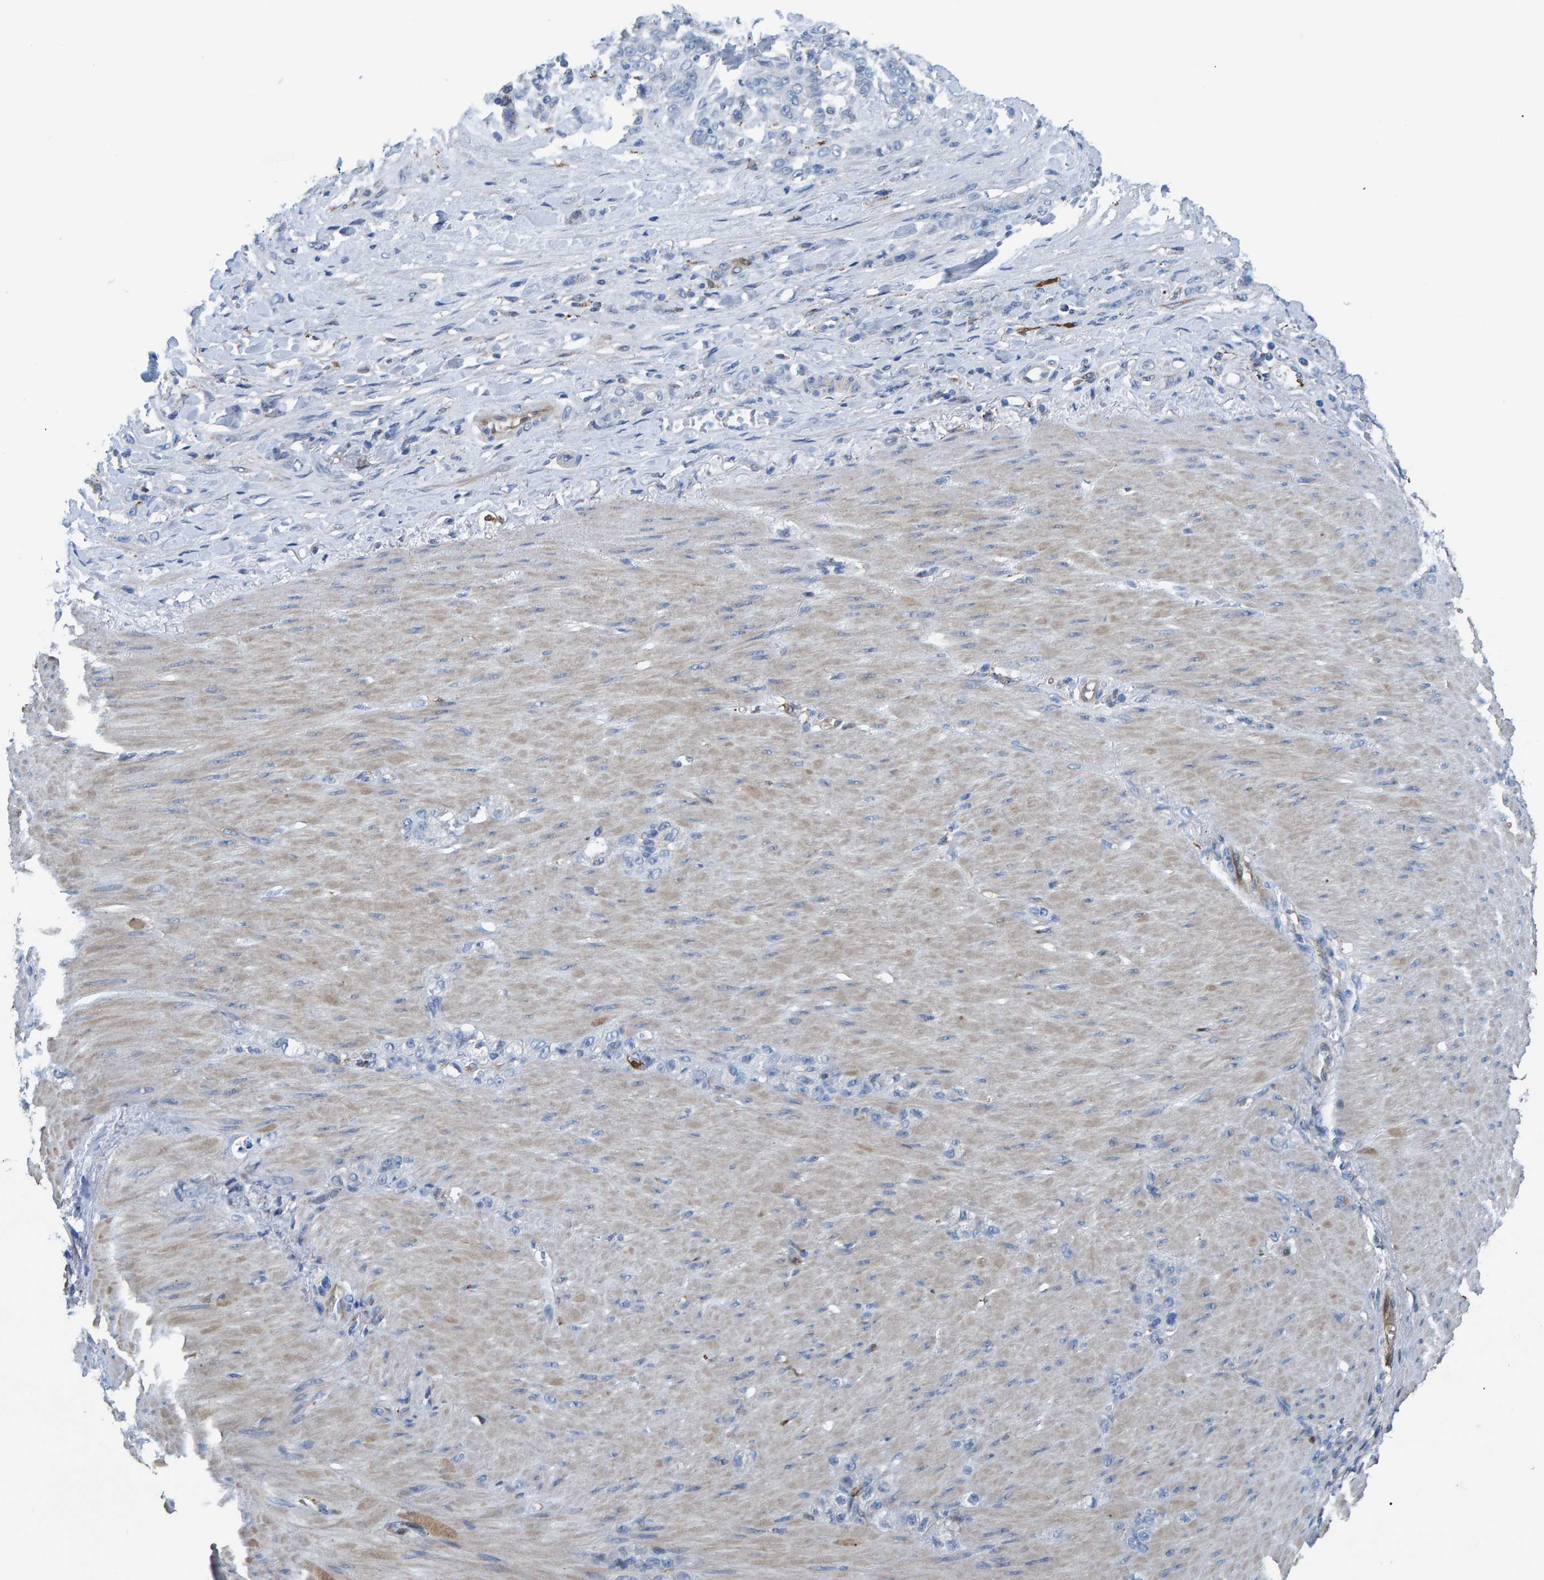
{"staining": {"intensity": "negative", "quantity": "none", "location": "none"}, "tissue": "stomach cancer", "cell_type": "Tumor cells", "image_type": "cancer", "snomed": [{"axis": "morphology", "description": "Normal tissue, NOS"}, {"axis": "morphology", "description": "Adenocarcinoma, NOS"}, {"axis": "topography", "description": "Stomach"}], "caption": "Human adenocarcinoma (stomach) stained for a protein using immunohistochemistry exhibits no staining in tumor cells.", "gene": "IDO1", "patient": {"sex": "male", "age": 82}}